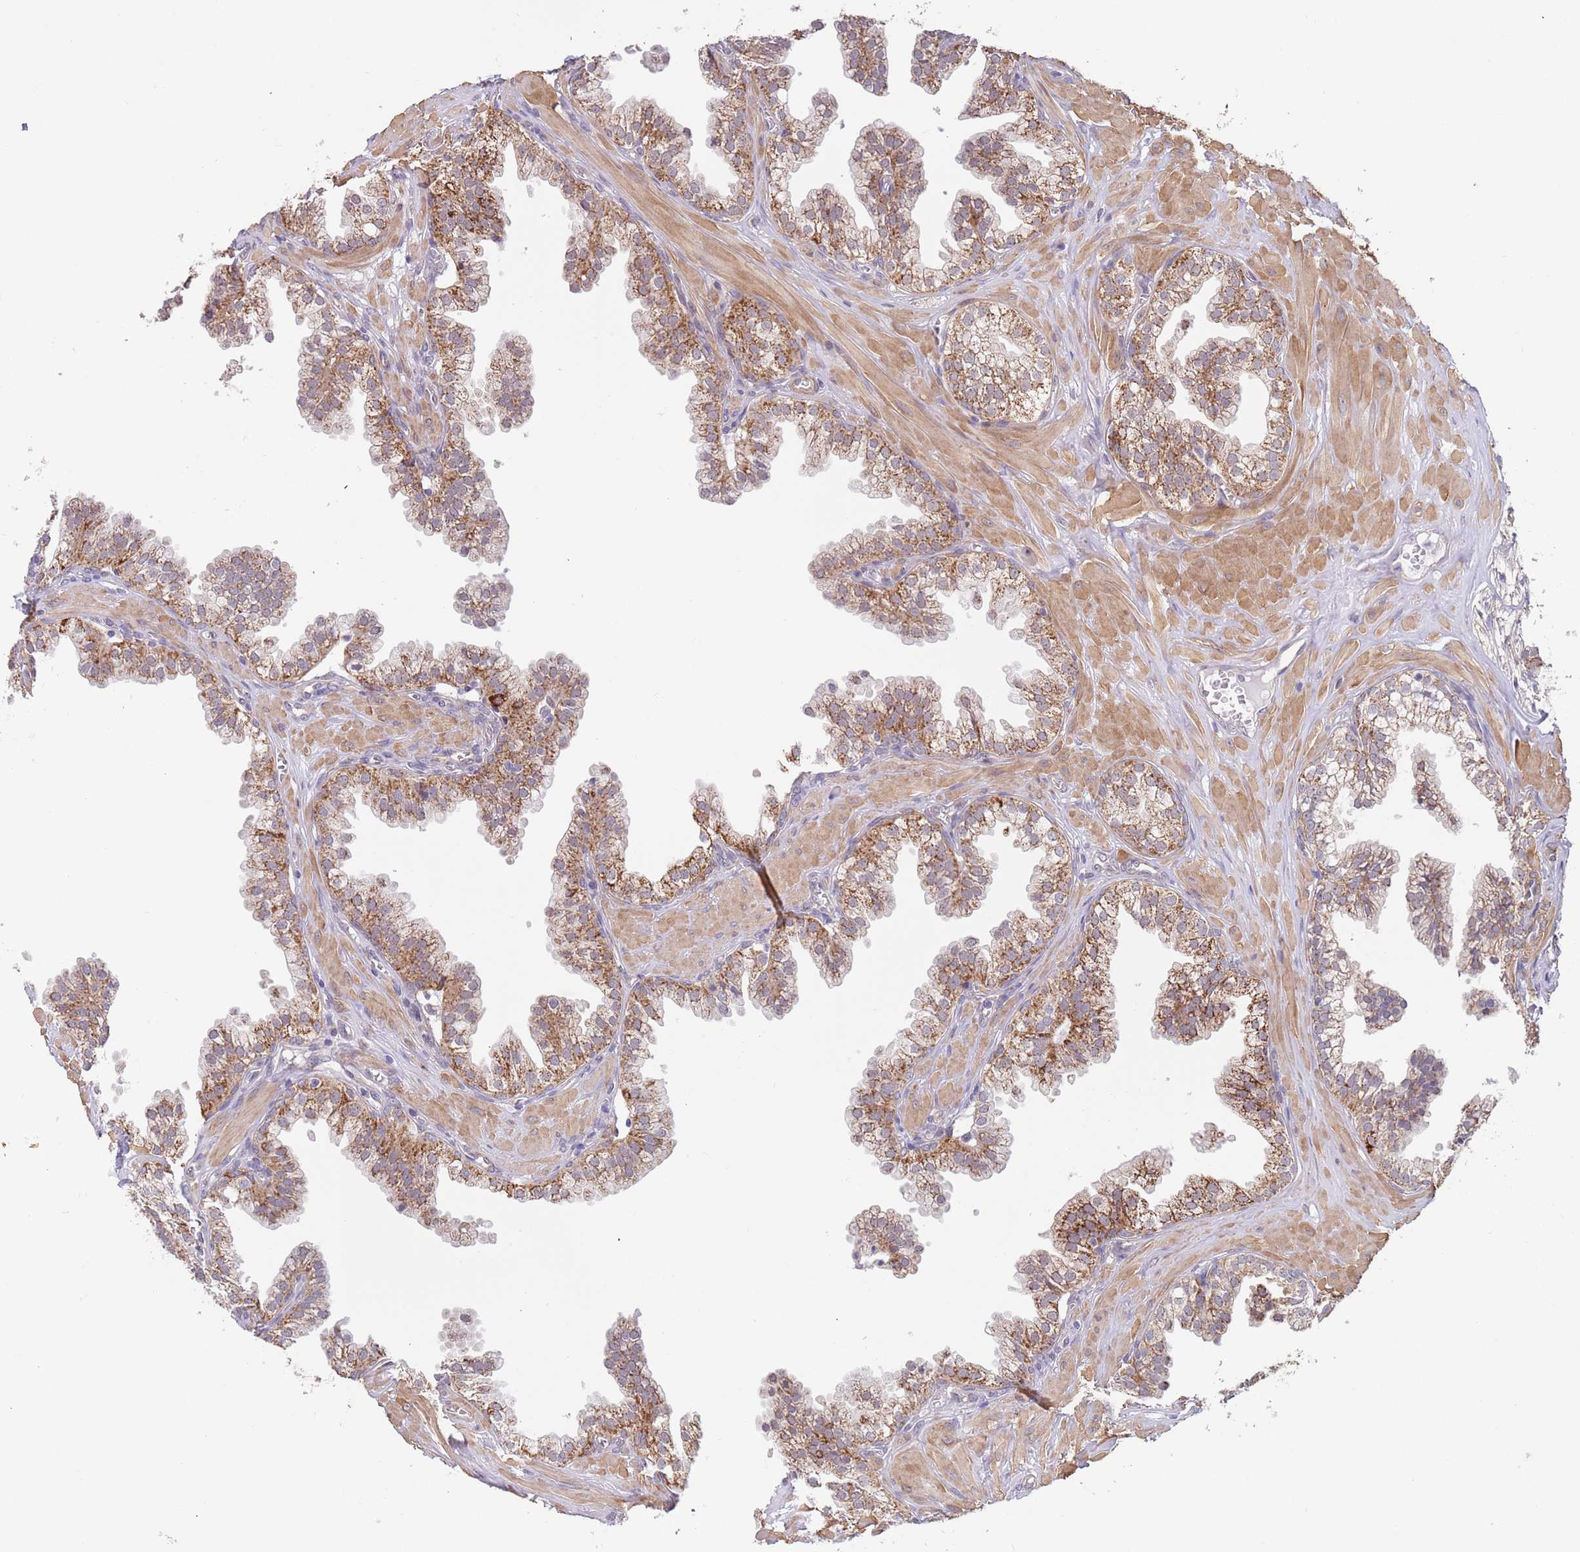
{"staining": {"intensity": "strong", "quantity": "25%-75%", "location": "cytoplasmic/membranous"}, "tissue": "prostate", "cell_type": "Glandular cells", "image_type": "normal", "snomed": [{"axis": "morphology", "description": "Normal tissue, NOS"}, {"axis": "topography", "description": "Prostate"}, {"axis": "topography", "description": "Peripheral nerve tissue"}], "caption": "Prostate stained with DAB IHC shows high levels of strong cytoplasmic/membranous positivity in about 25%-75% of glandular cells.", "gene": "UQCC3", "patient": {"sex": "male", "age": 55}}